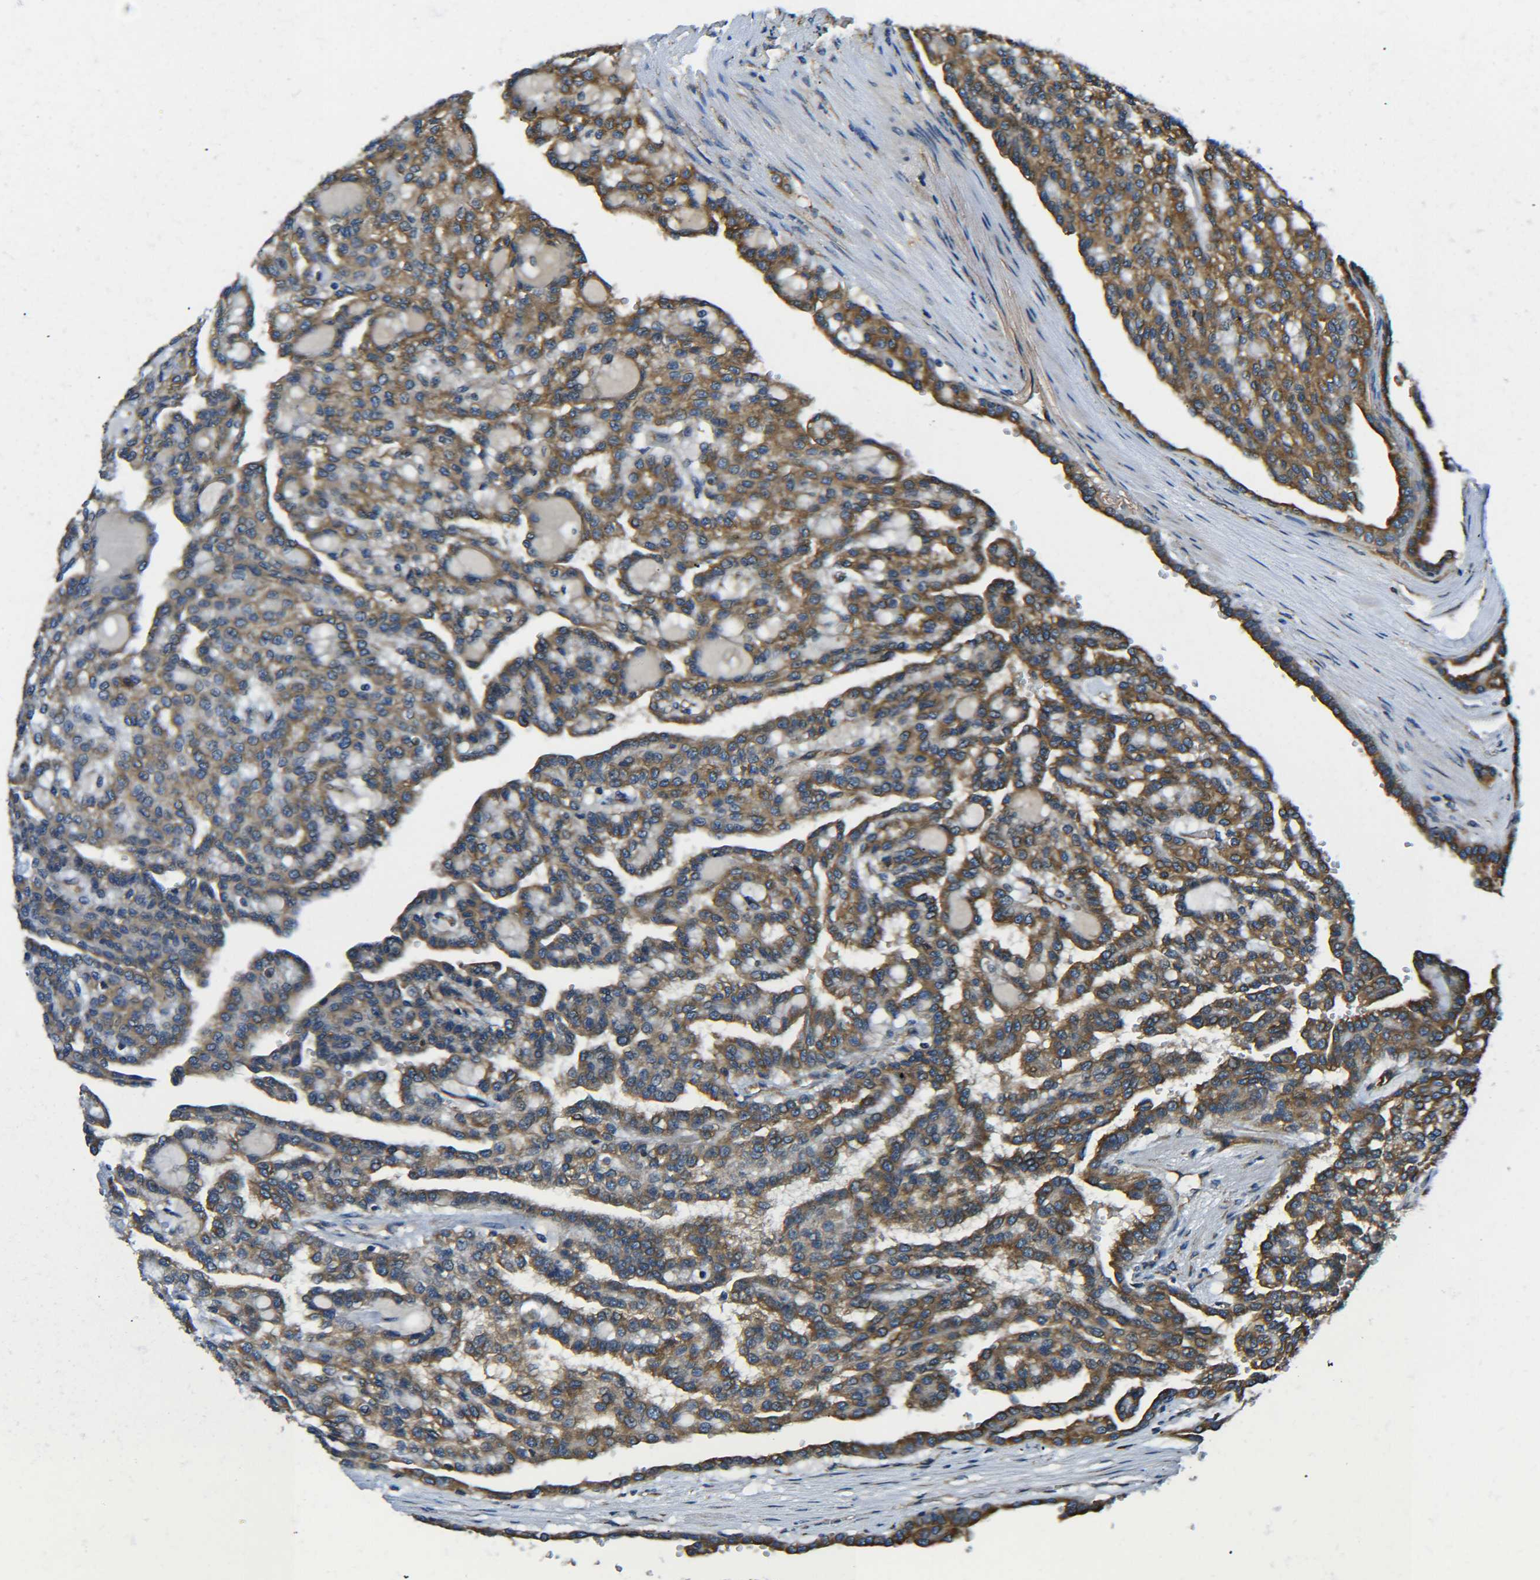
{"staining": {"intensity": "moderate", "quantity": ">75%", "location": "cytoplasmic/membranous"}, "tissue": "renal cancer", "cell_type": "Tumor cells", "image_type": "cancer", "snomed": [{"axis": "morphology", "description": "Adenocarcinoma, NOS"}, {"axis": "topography", "description": "Kidney"}], "caption": "Renal adenocarcinoma stained with a protein marker demonstrates moderate staining in tumor cells.", "gene": "PREB", "patient": {"sex": "male", "age": 63}}